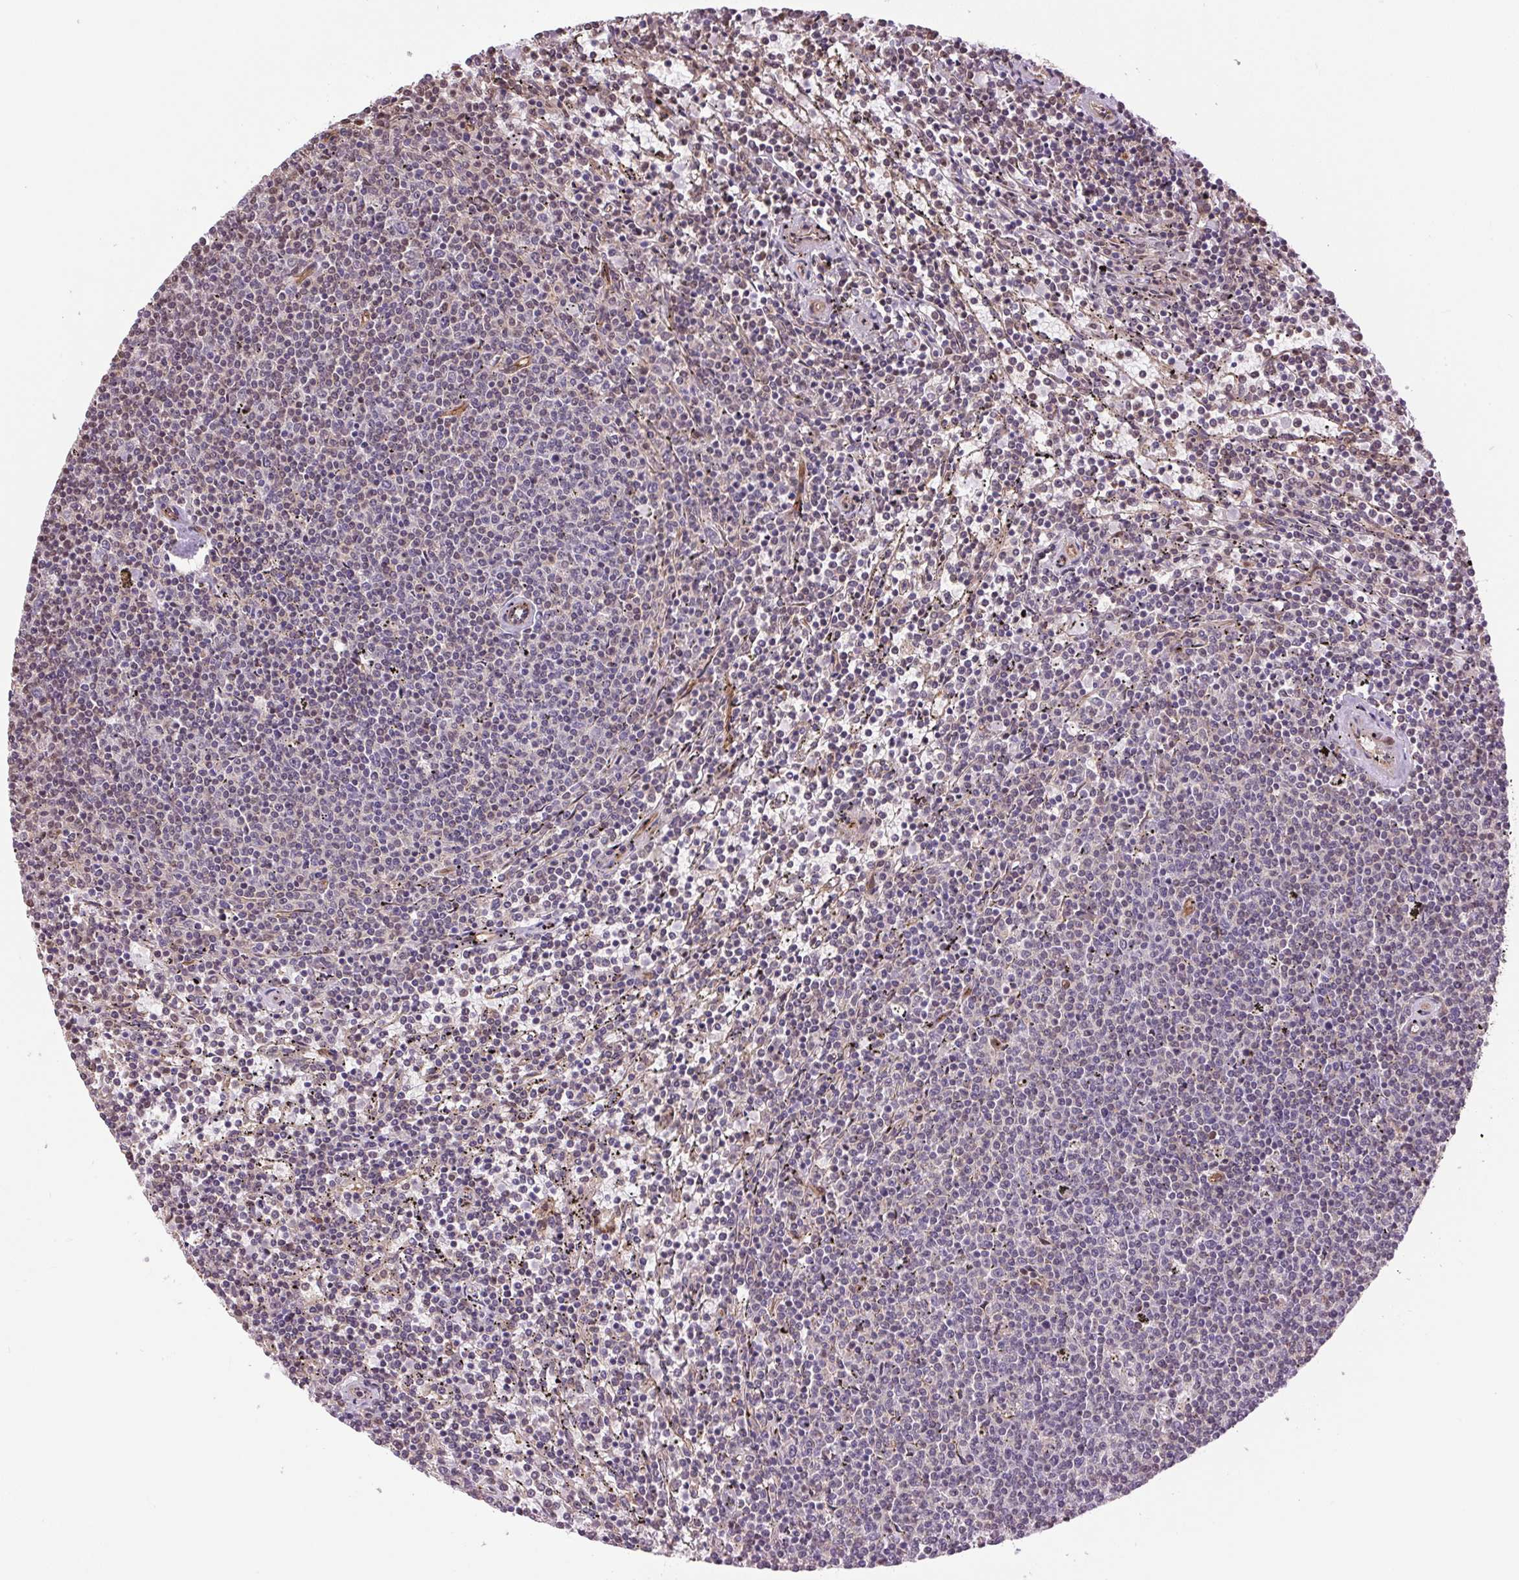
{"staining": {"intensity": "negative", "quantity": "none", "location": "none"}, "tissue": "lymphoma", "cell_type": "Tumor cells", "image_type": "cancer", "snomed": [{"axis": "morphology", "description": "Malignant lymphoma, non-Hodgkin's type, Low grade"}, {"axis": "topography", "description": "Spleen"}], "caption": "This is an immunohistochemistry photomicrograph of low-grade malignant lymphoma, non-Hodgkin's type. There is no expression in tumor cells.", "gene": "SEPTIN10", "patient": {"sex": "female", "age": 50}}